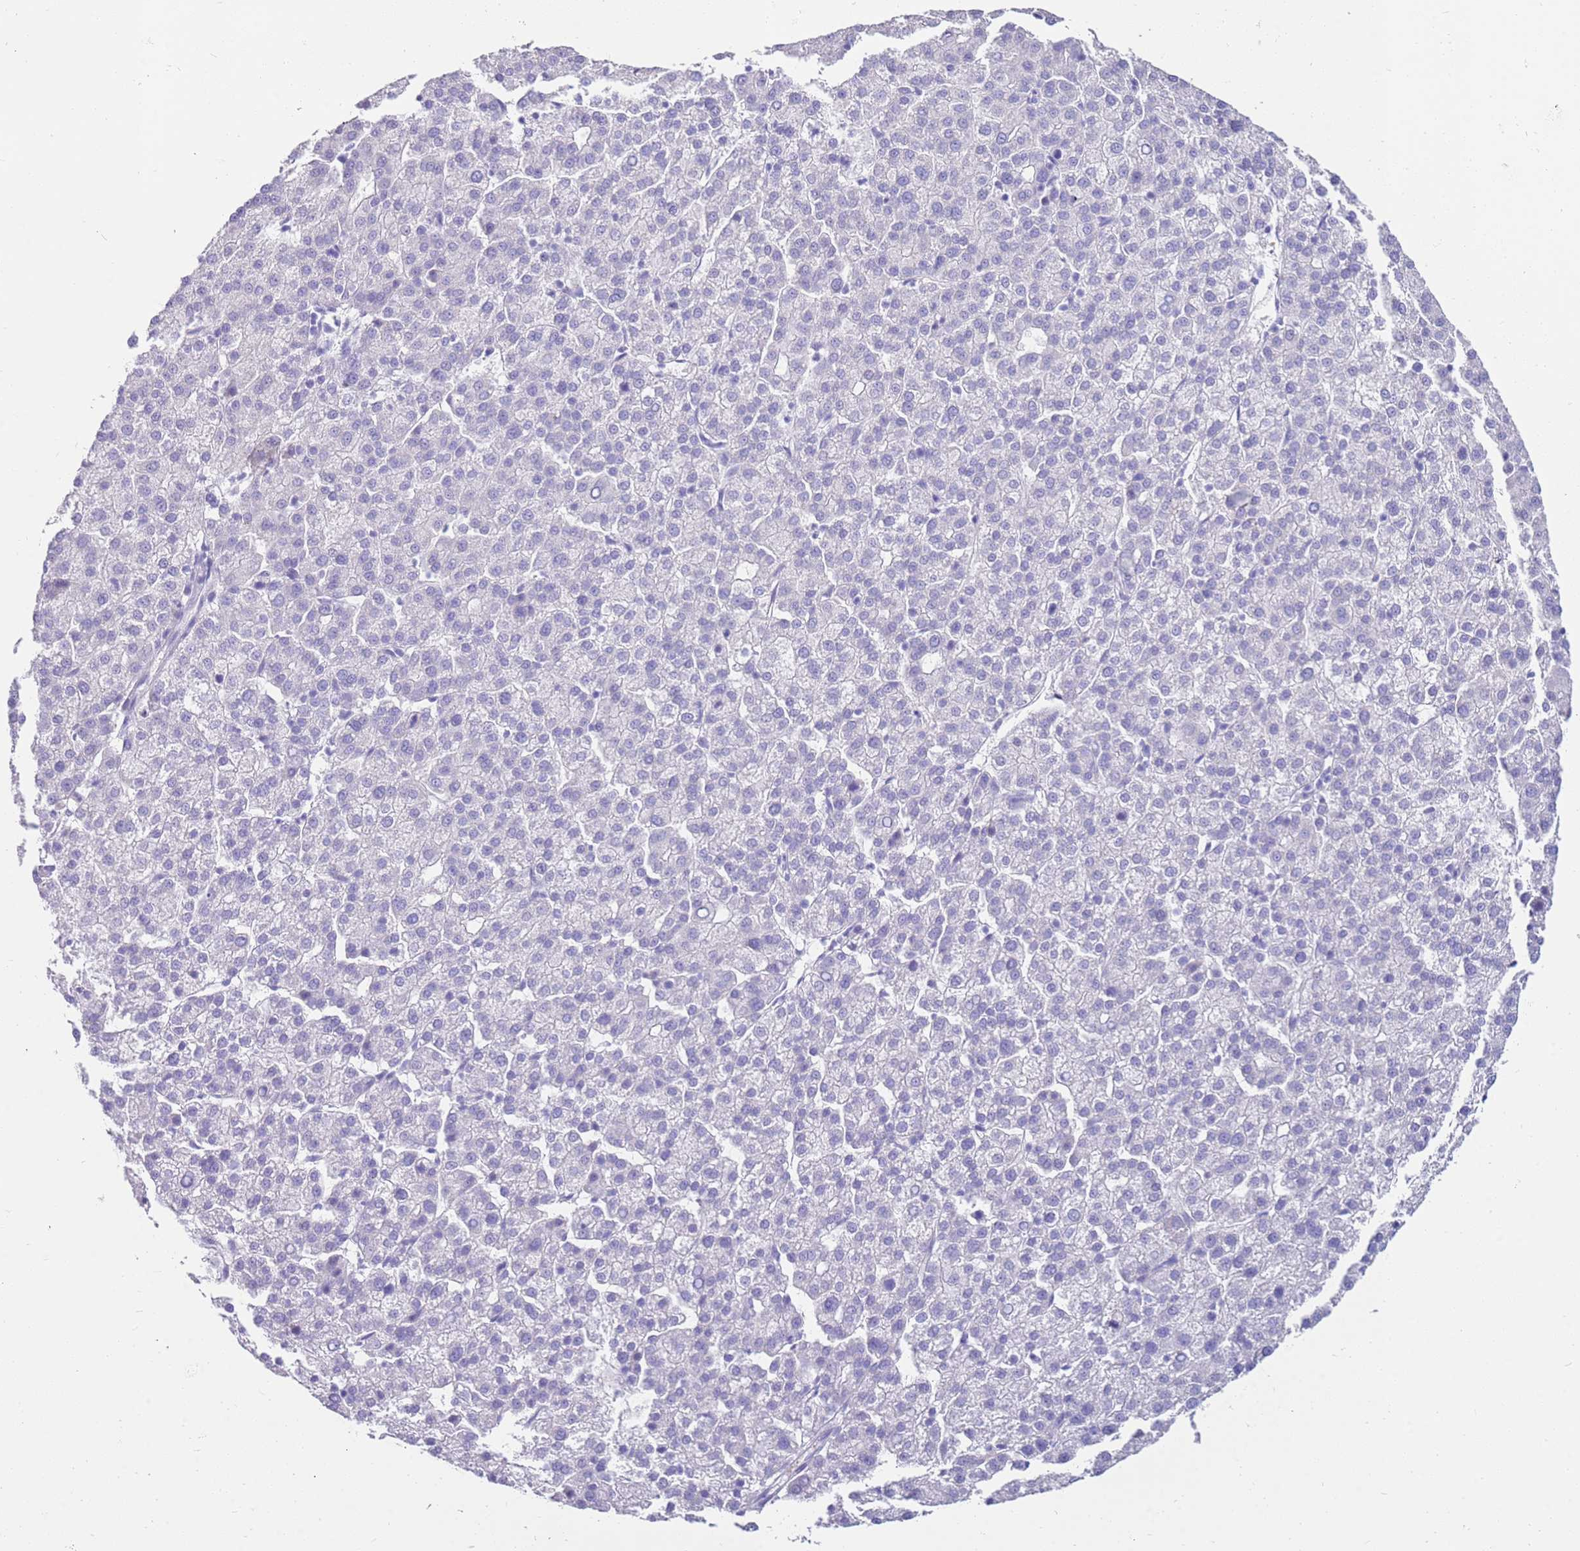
{"staining": {"intensity": "negative", "quantity": "none", "location": "none"}, "tissue": "liver cancer", "cell_type": "Tumor cells", "image_type": "cancer", "snomed": [{"axis": "morphology", "description": "Carcinoma, Hepatocellular, NOS"}, {"axis": "topography", "description": "Liver"}], "caption": "Immunohistochemical staining of human liver cancer demonstrates no significant staining in tumor cells.", "gene": "EVPLL", "patient": {"sex": "female", "age": 58}}